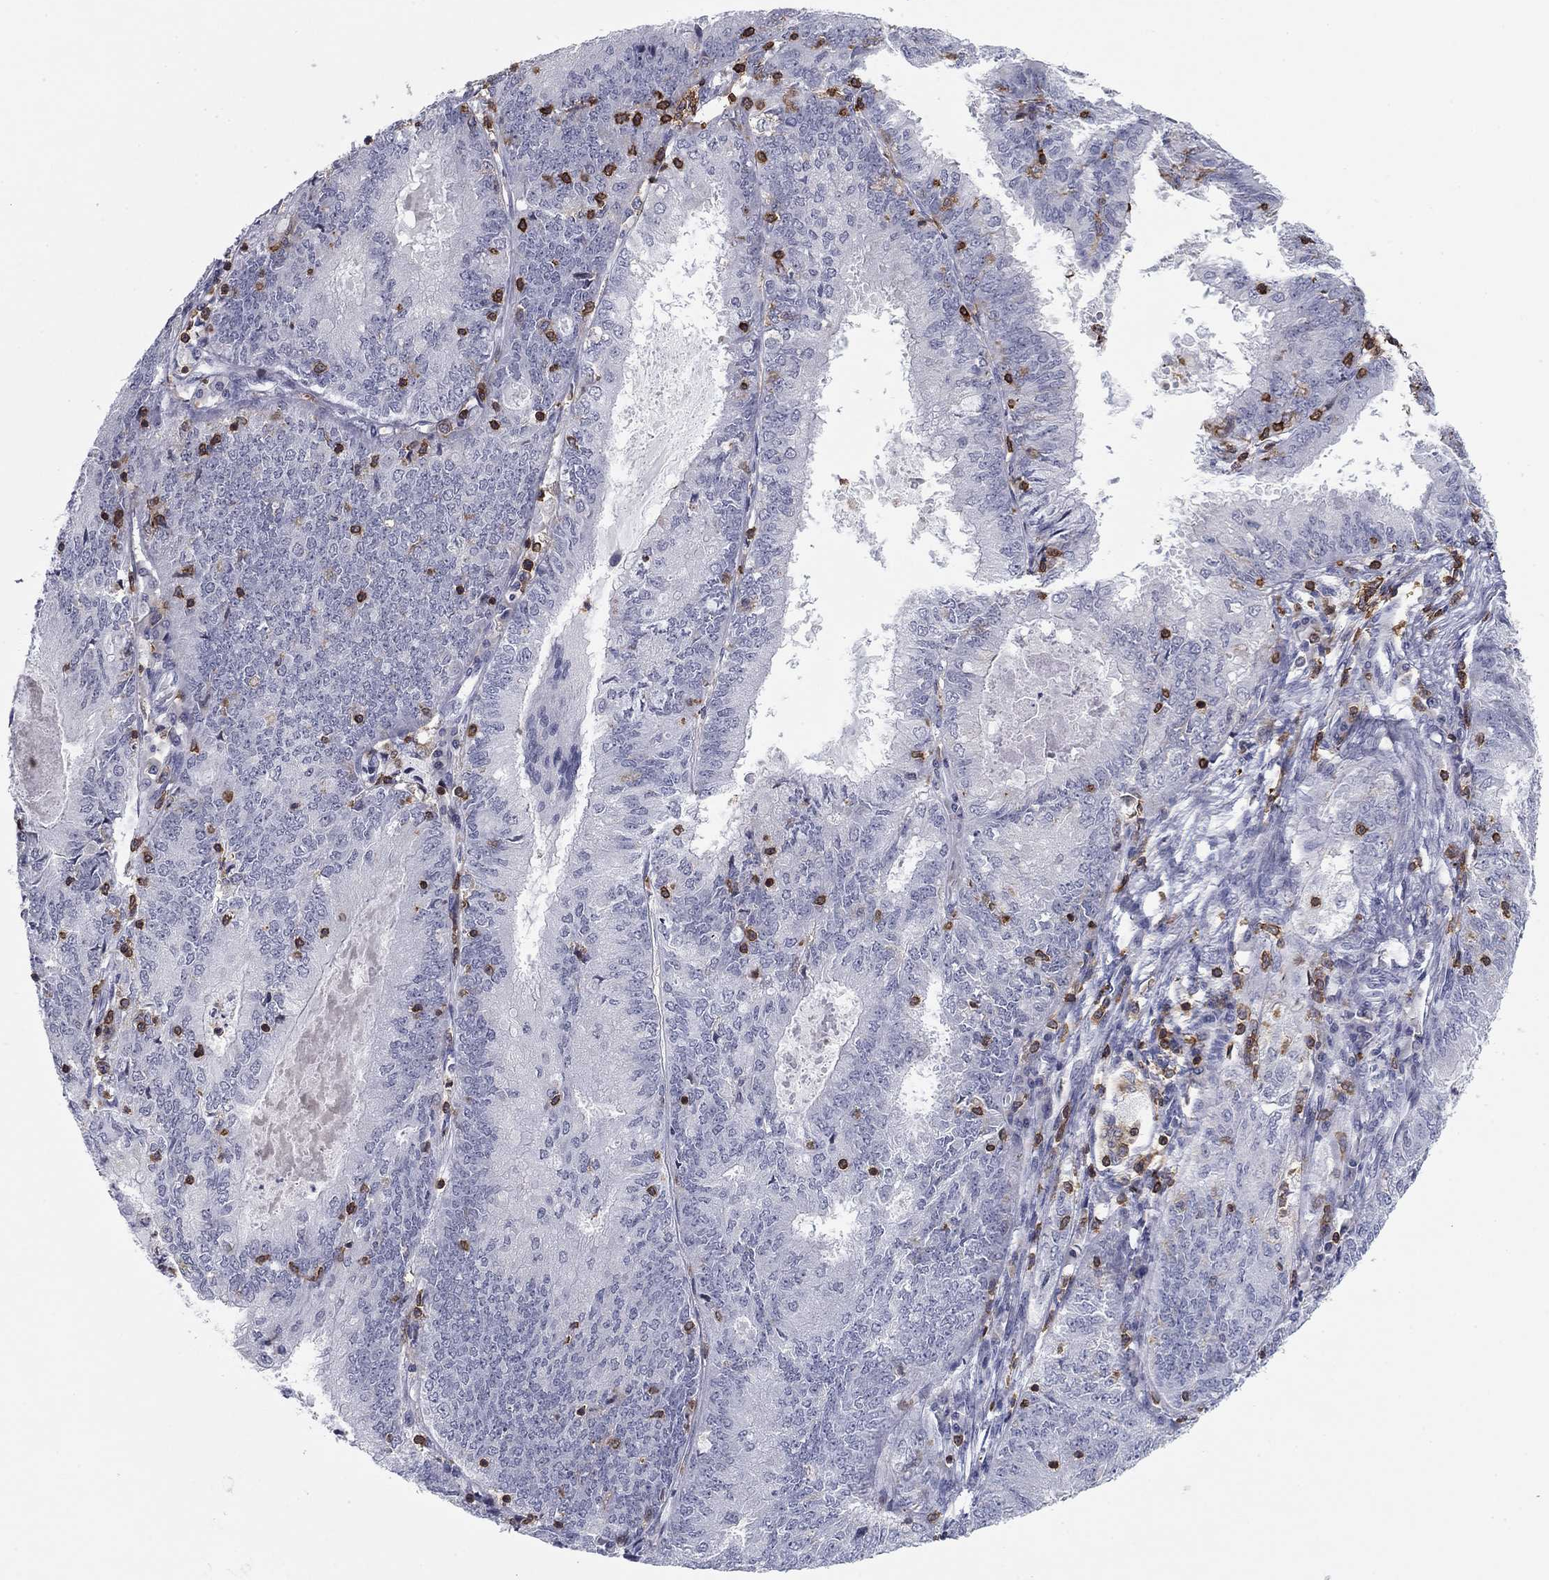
{"staining": {"intensity": "negative", "quantity": "none", "location": "none"}, "tissue": "endometrial cancer", "cell_type": "Tumor cells", "image_type": "cancer", "snomed": [{"axis": "morphology", "description": "Adenocarcinoma, NOS"}, {"axis": "topography", "description": "Endometrium"}], "caption": "Immunohistochemical staining of human endometrial adenocarcinoma displays no significant positivity in tumor cells.", "gene": "ARHGAP27", "patient": {"sex": "female", "age": 57}}